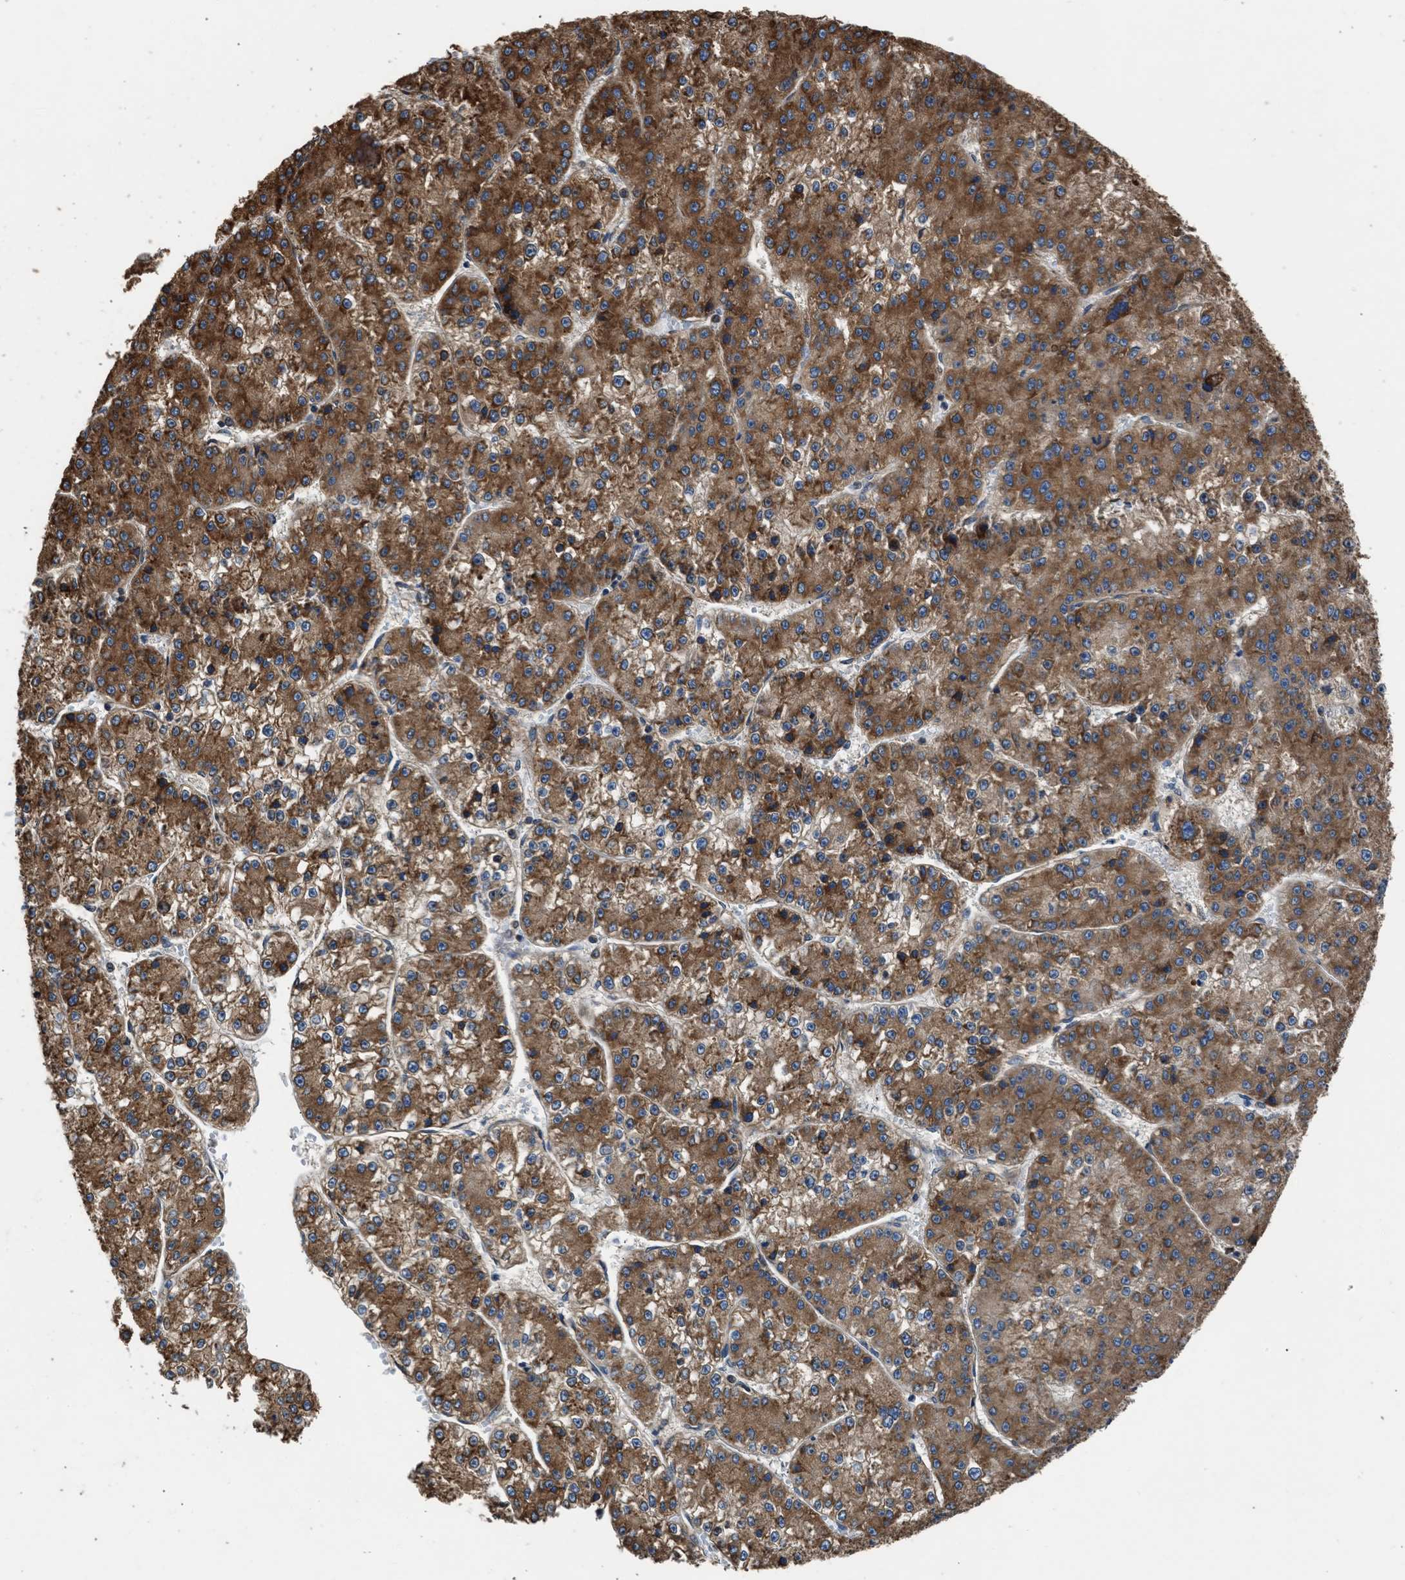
{"staining": {"intensity": "moderate", "quantity": ">75%", "location": "cytoplasmic/membranous"}, "tissue": "liver cancer", "cell_type": "Tumor cells", "image_type": "cancer", "snomed": [{"axis": "morphology", "description": "Carcinoma, Hepatocellular, NOS"}, {"axis": "topography", "description": "Liver"}], "caption": "A medium amount of moderate cytoplasmic/membranous staining is seen in about >75% of tumor cells in hepatocellular carcinoma (liver) tissue.", "gene": "SLC36A4", "patient": {"sex": "female", "age": 73}}